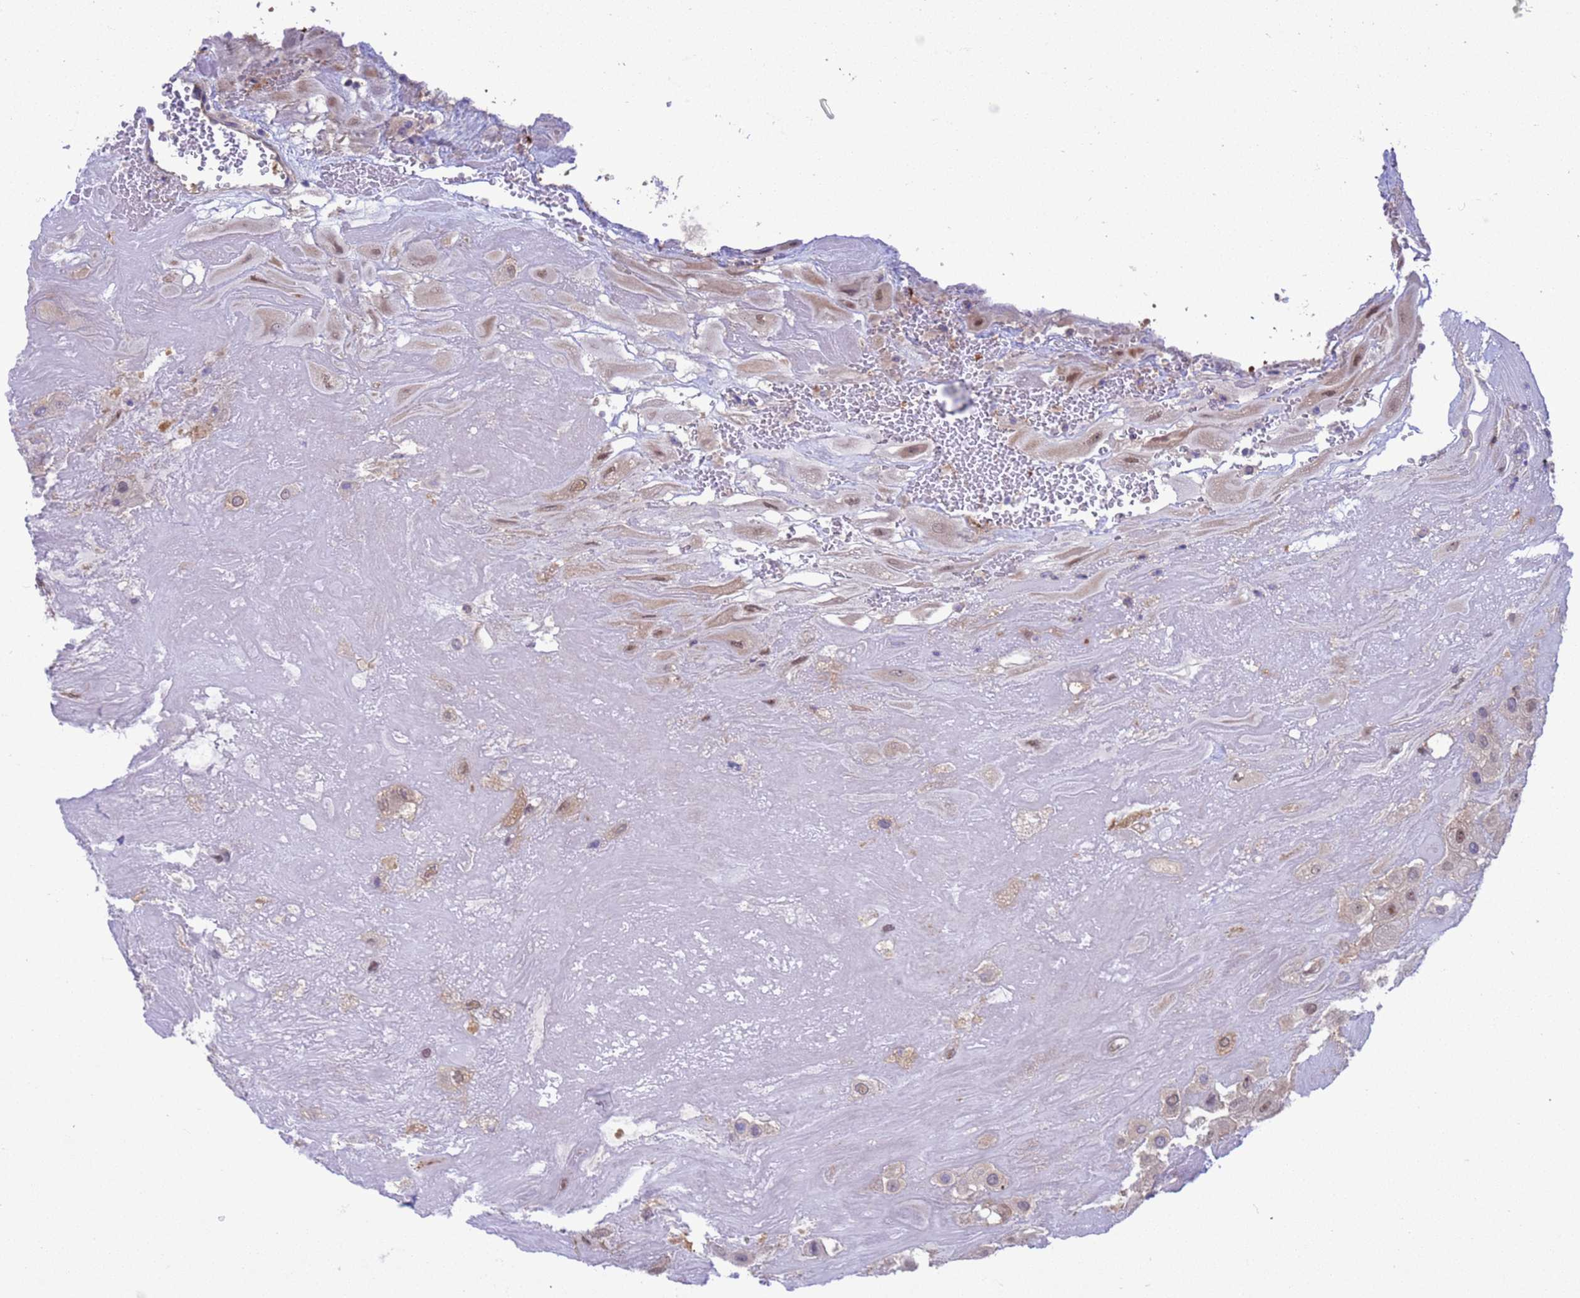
{"staining": {"intensity": "moderate", "quantity": "25%-75%", "location": "nuclear"}, "tissue": "placenta", "cell_type": "Decidual cells", "image_type": "normal", "snomed": [{"axis": "morphology", "description": "Normal tissue, NOS"}, {"axis": "topography", "description": "Placenta"}], "caption": "Immunohistochemistry image of normal placenta: human placenta stained using IHC displays medium levels of moderate protein expression localized specifically in the nuclear of decidual cells, appearing as a nuclear brown color.", "gene": "ZNF461", "patient": {"sex": "female", "age": 32}}